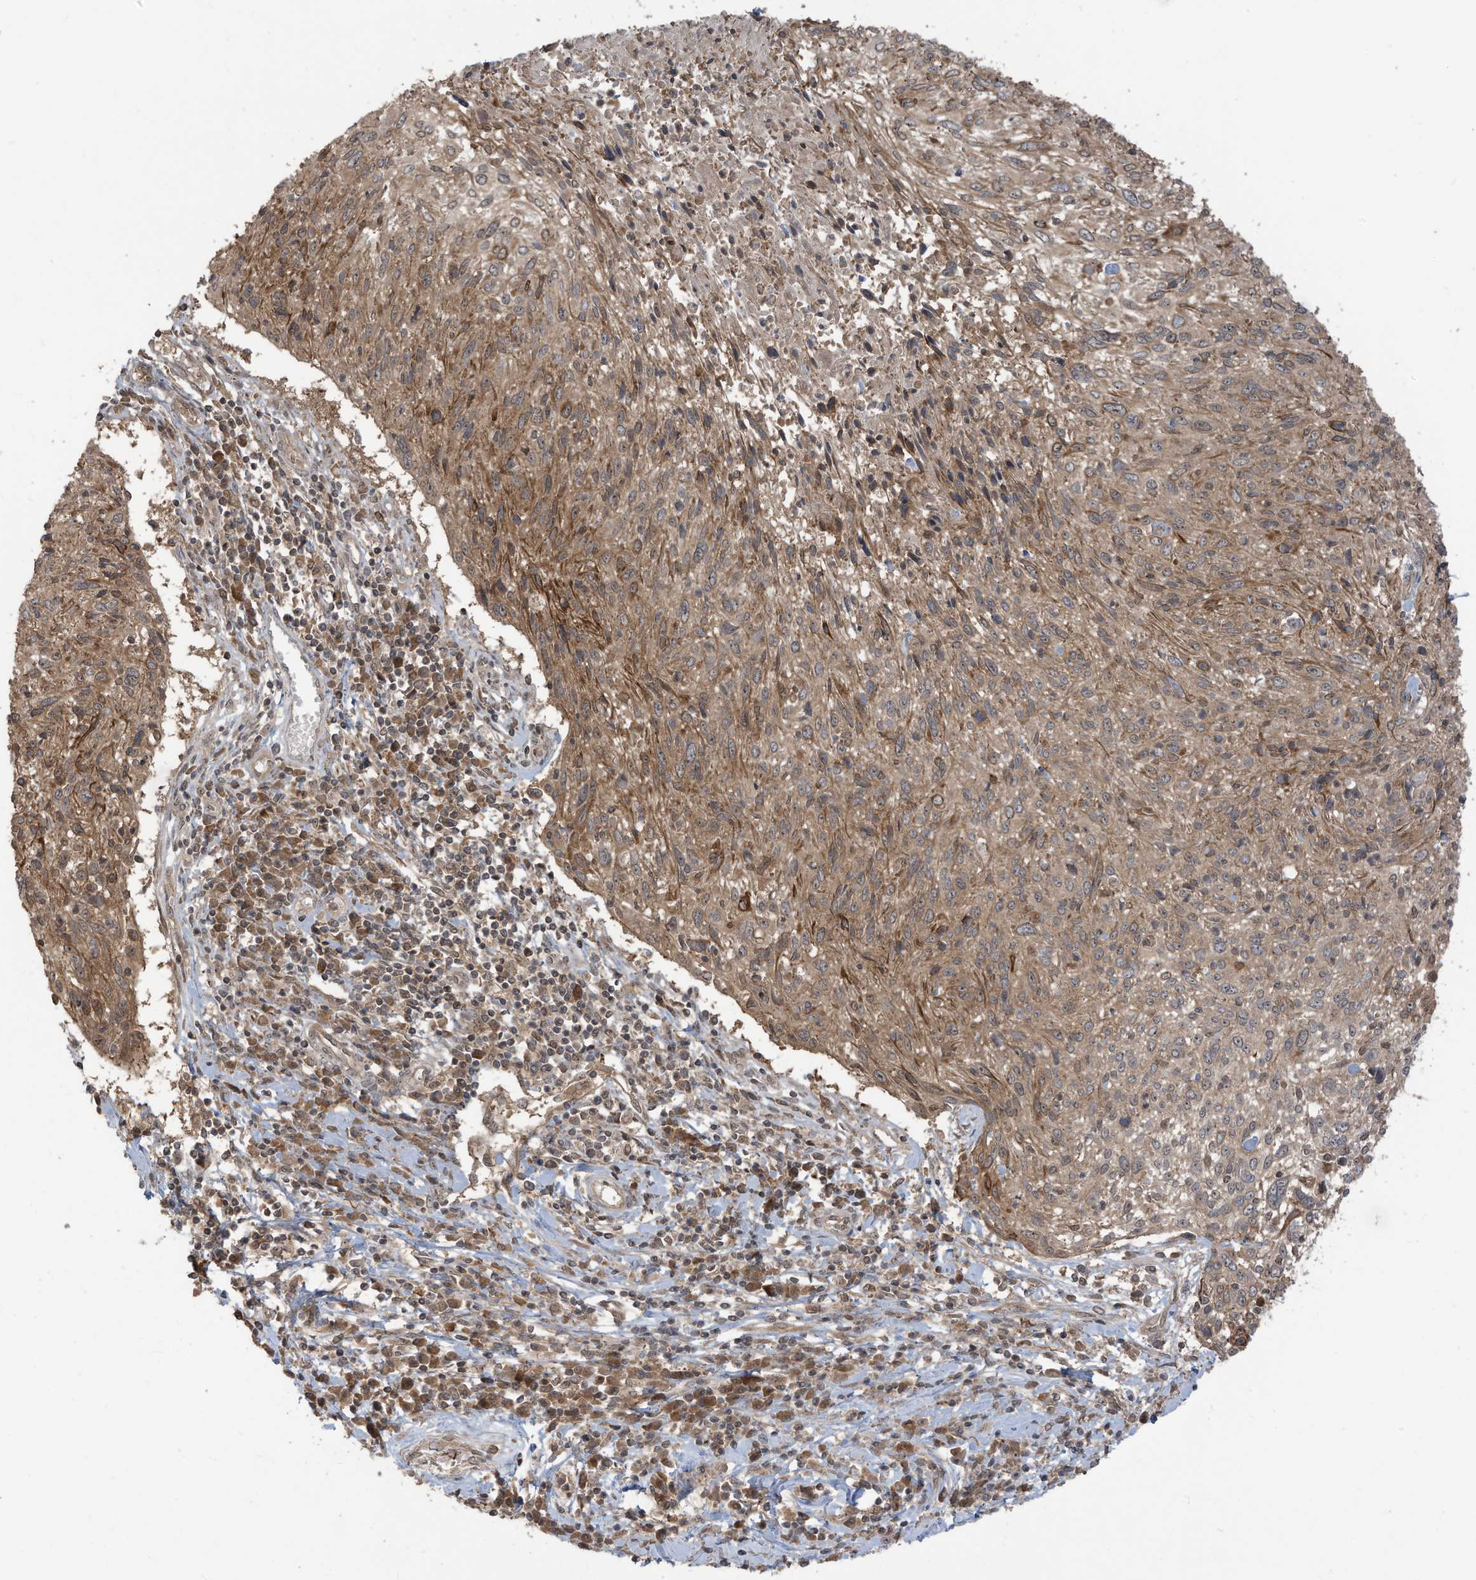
{"staining": {"intensity": "moderate", "quantity": "25%-75%", "location": "cytoplasmic/membranous"}, "tissue": "cervical cancer", "cell_type": "Tumor cells", "image_type": "cancer", "snomed": [{"axis": "morphology", "description": "Squamous cell carcinoma, NOS"}, {"axis": "topography", "description": "Cervix"}], "caption": "There is medium levels of moderate cytoplasmic/membranous positivity in tumor cells of cervical cancer (squamous cell carcinoma), as demonstrated by immunohistochemical staining (brown color).", "gene": "CARF", "patient": {"sex": "female", "age": 51}}